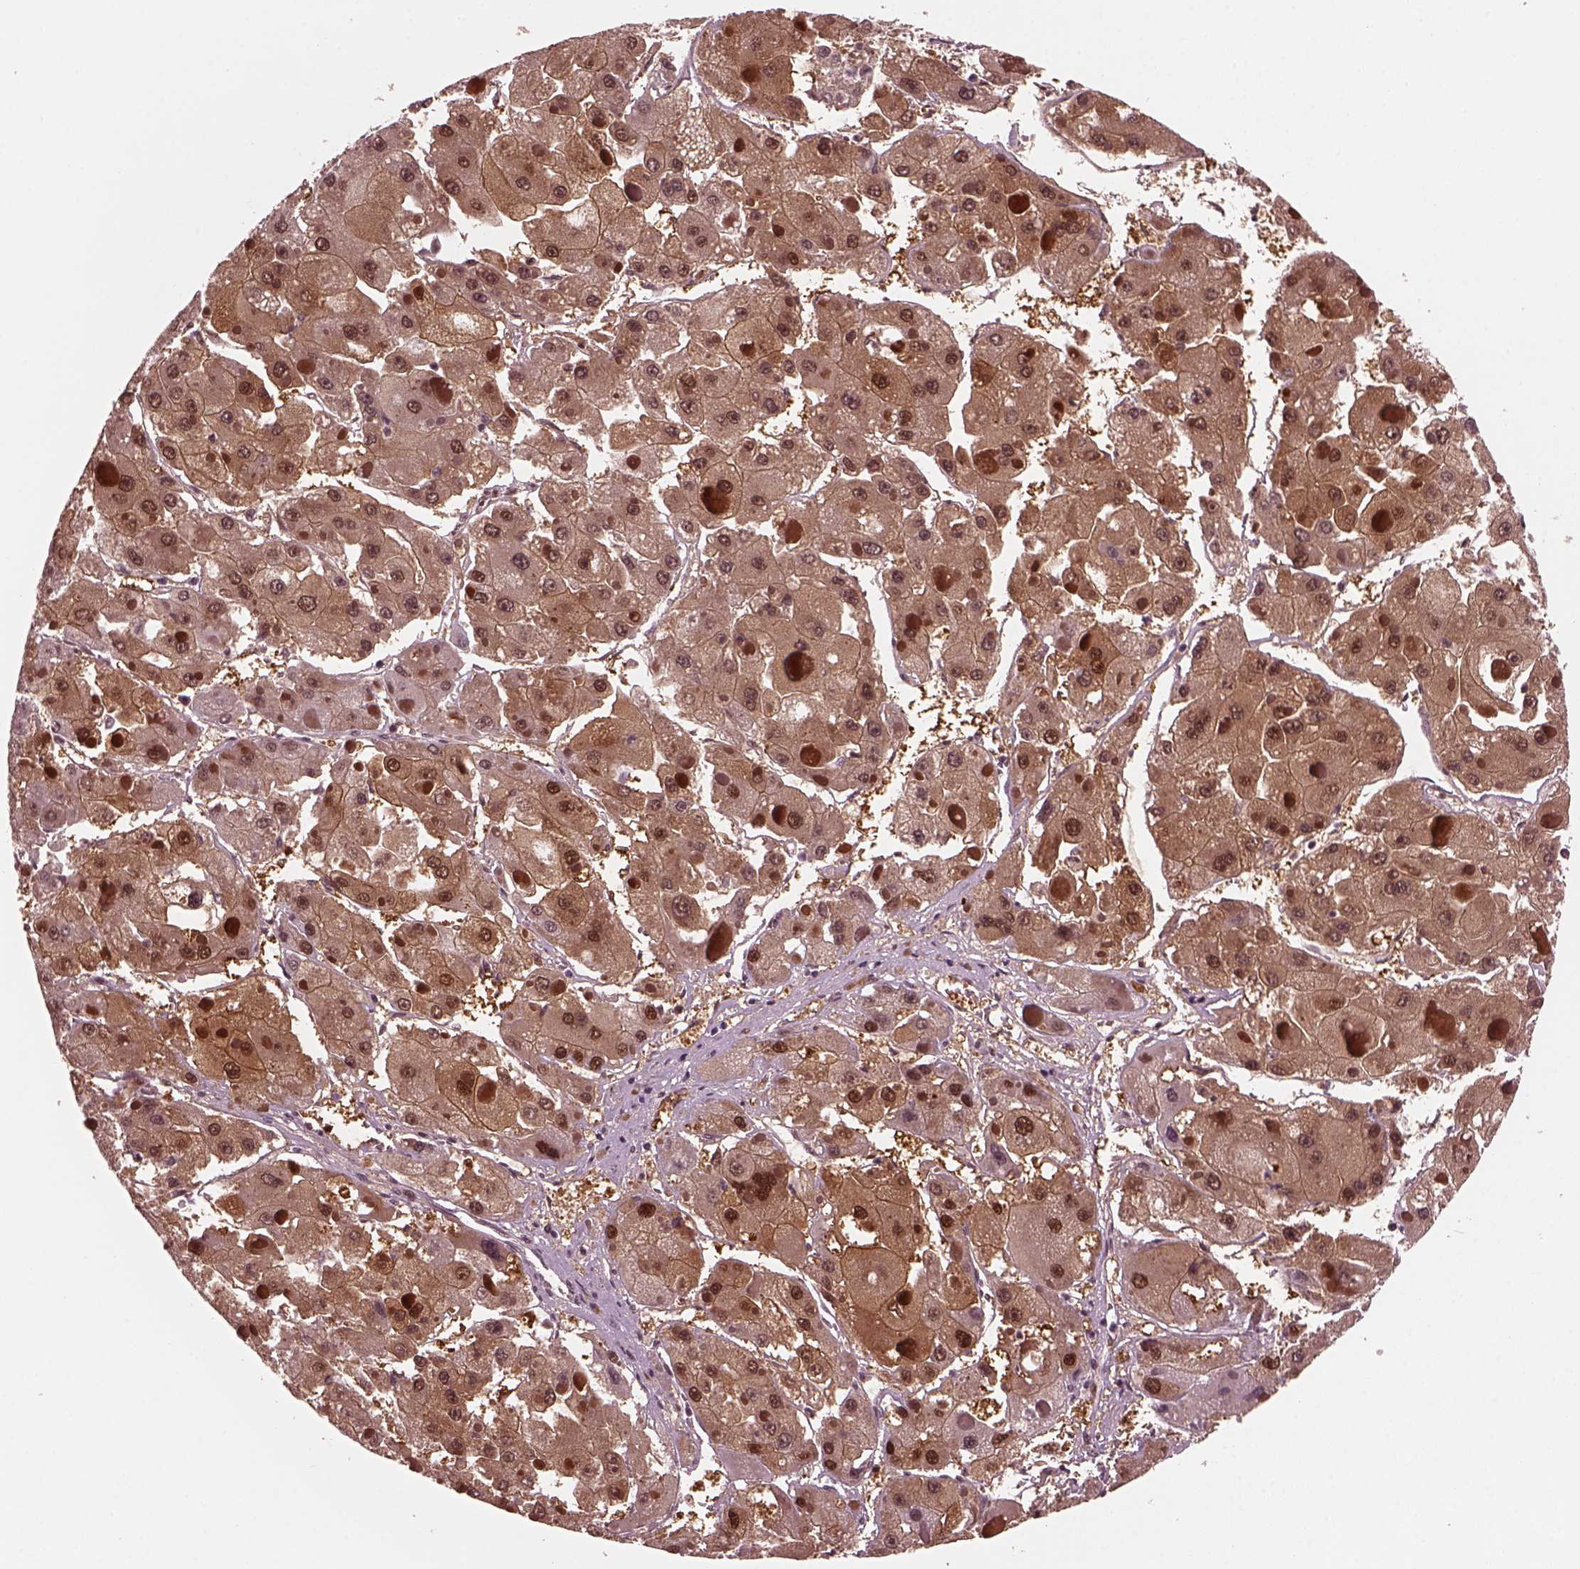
{"staining": {"intensity": "strong", "quantity": "<25%", "location": "nuclear"}, "tissue": "liver cancer", "cell_type": "Tumor cells", "image_type": "cancer", "snomed": [{"axis": "morphology", "description": "Carcinoma, Hepatocellular, NOS"}, {"axis": "topography", "description": "Liver"}], "caption": "Immunohistochemistry (DAB) staining of human liver cancer (hepatocellular carcinoma) reveals strong nuclear protein positivity in approximately <25% of tumor cells.", "gene": "TRIB3", "patient": {"sex": "female", "age": 73}}